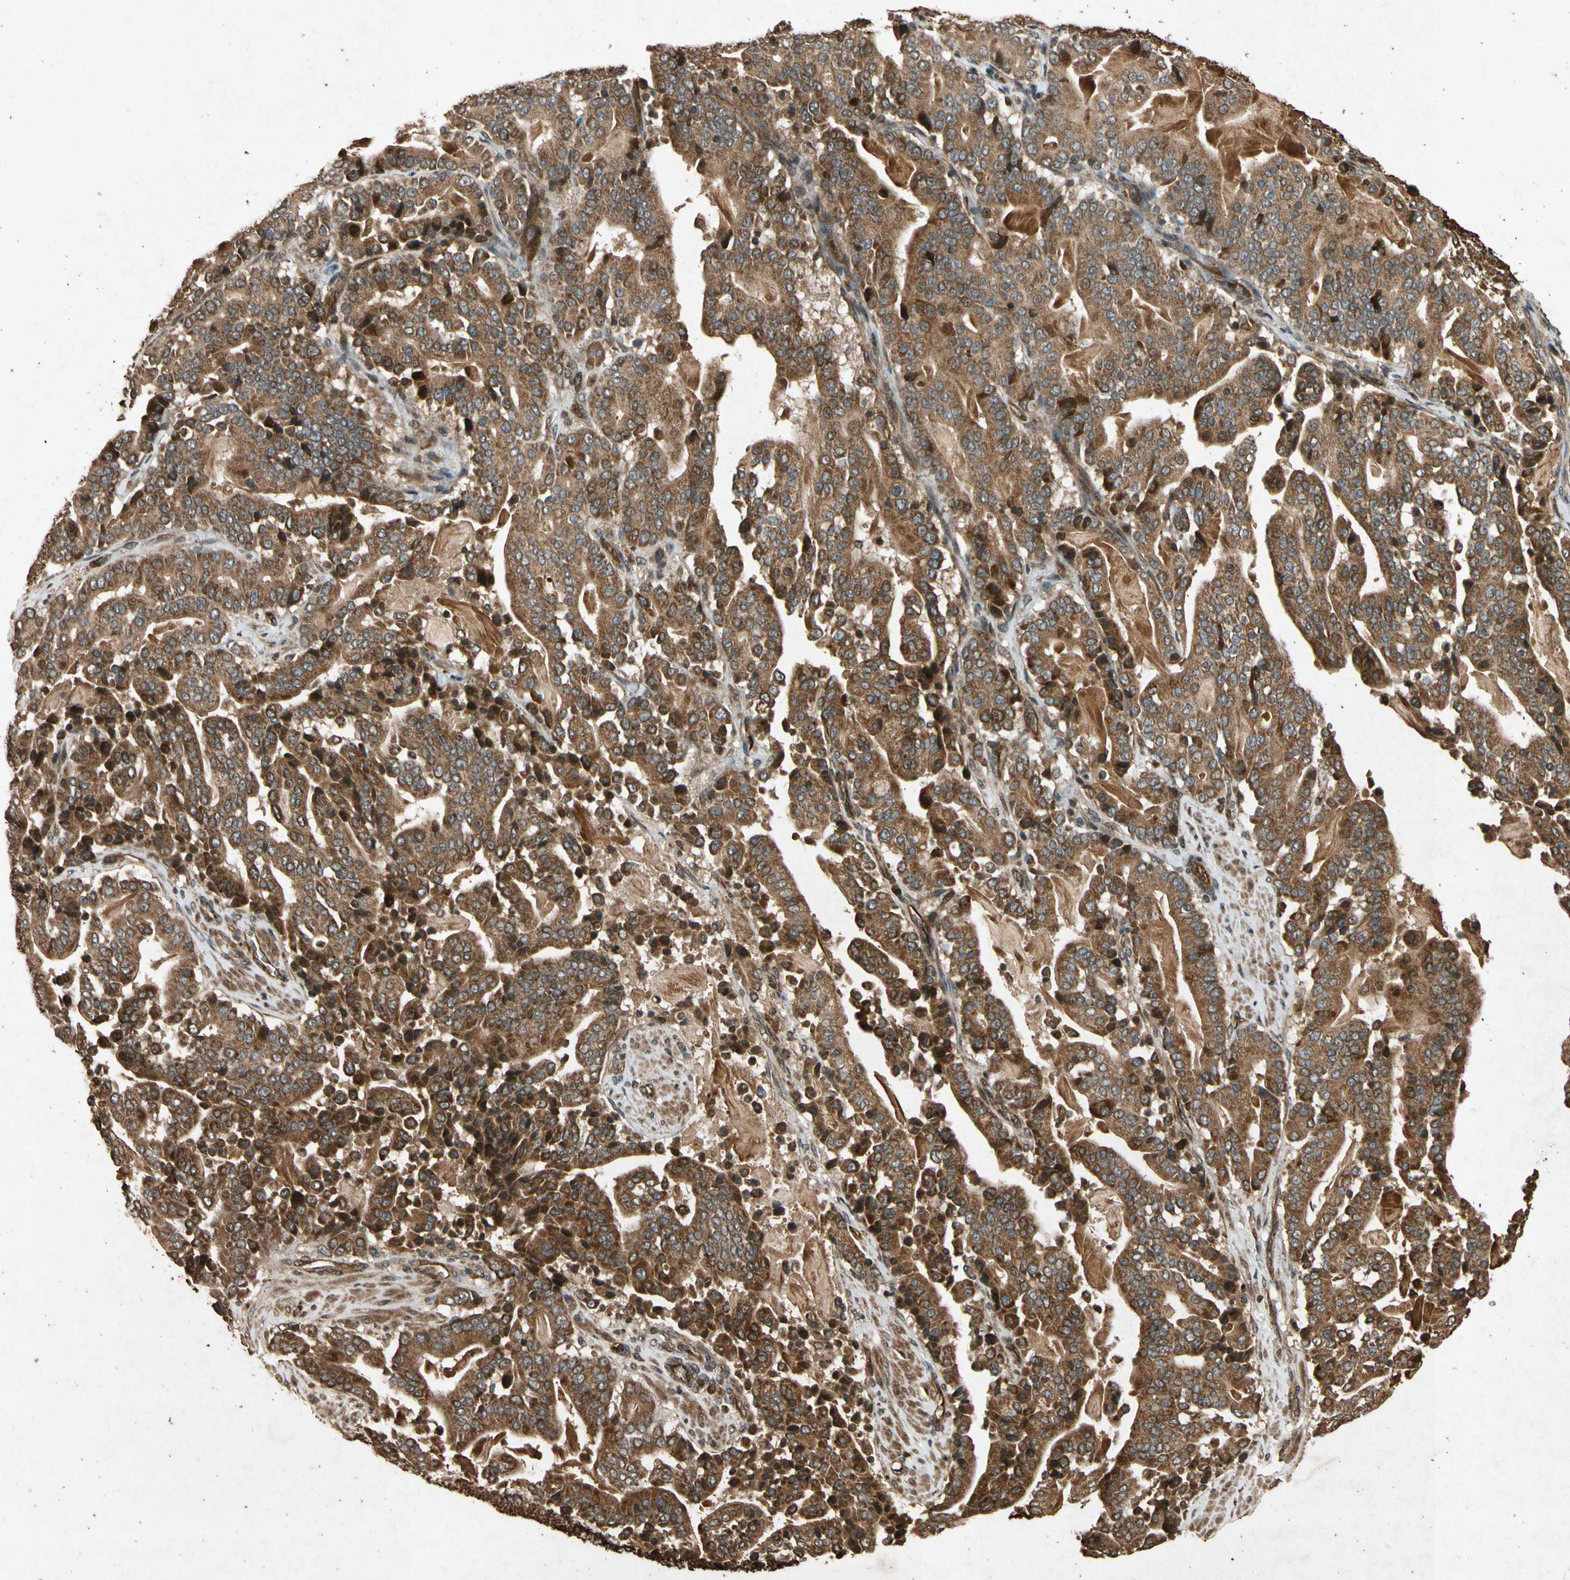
{"staining": {"intensity": "strong", "quantity": ">75%", "location": "cytoplasmic/membranous"}, "tissue": "pancreatic cancer", "cell_type": "Tumor cells", "image_type": "cancer", "snomed": [{"axis": "morphology", "description": "Adenocarcinoma, NOS"}, {"axis": "topography", "description": "Pancreas"}], "caption": "Human pancreatic adenocarcinoma stained with a brown dye shows strong cytoplasmic/membranous positive staining in about >75% of tumor cells.", "gene": "TXN2", "patient": {"sex": "male", "age": 63}}